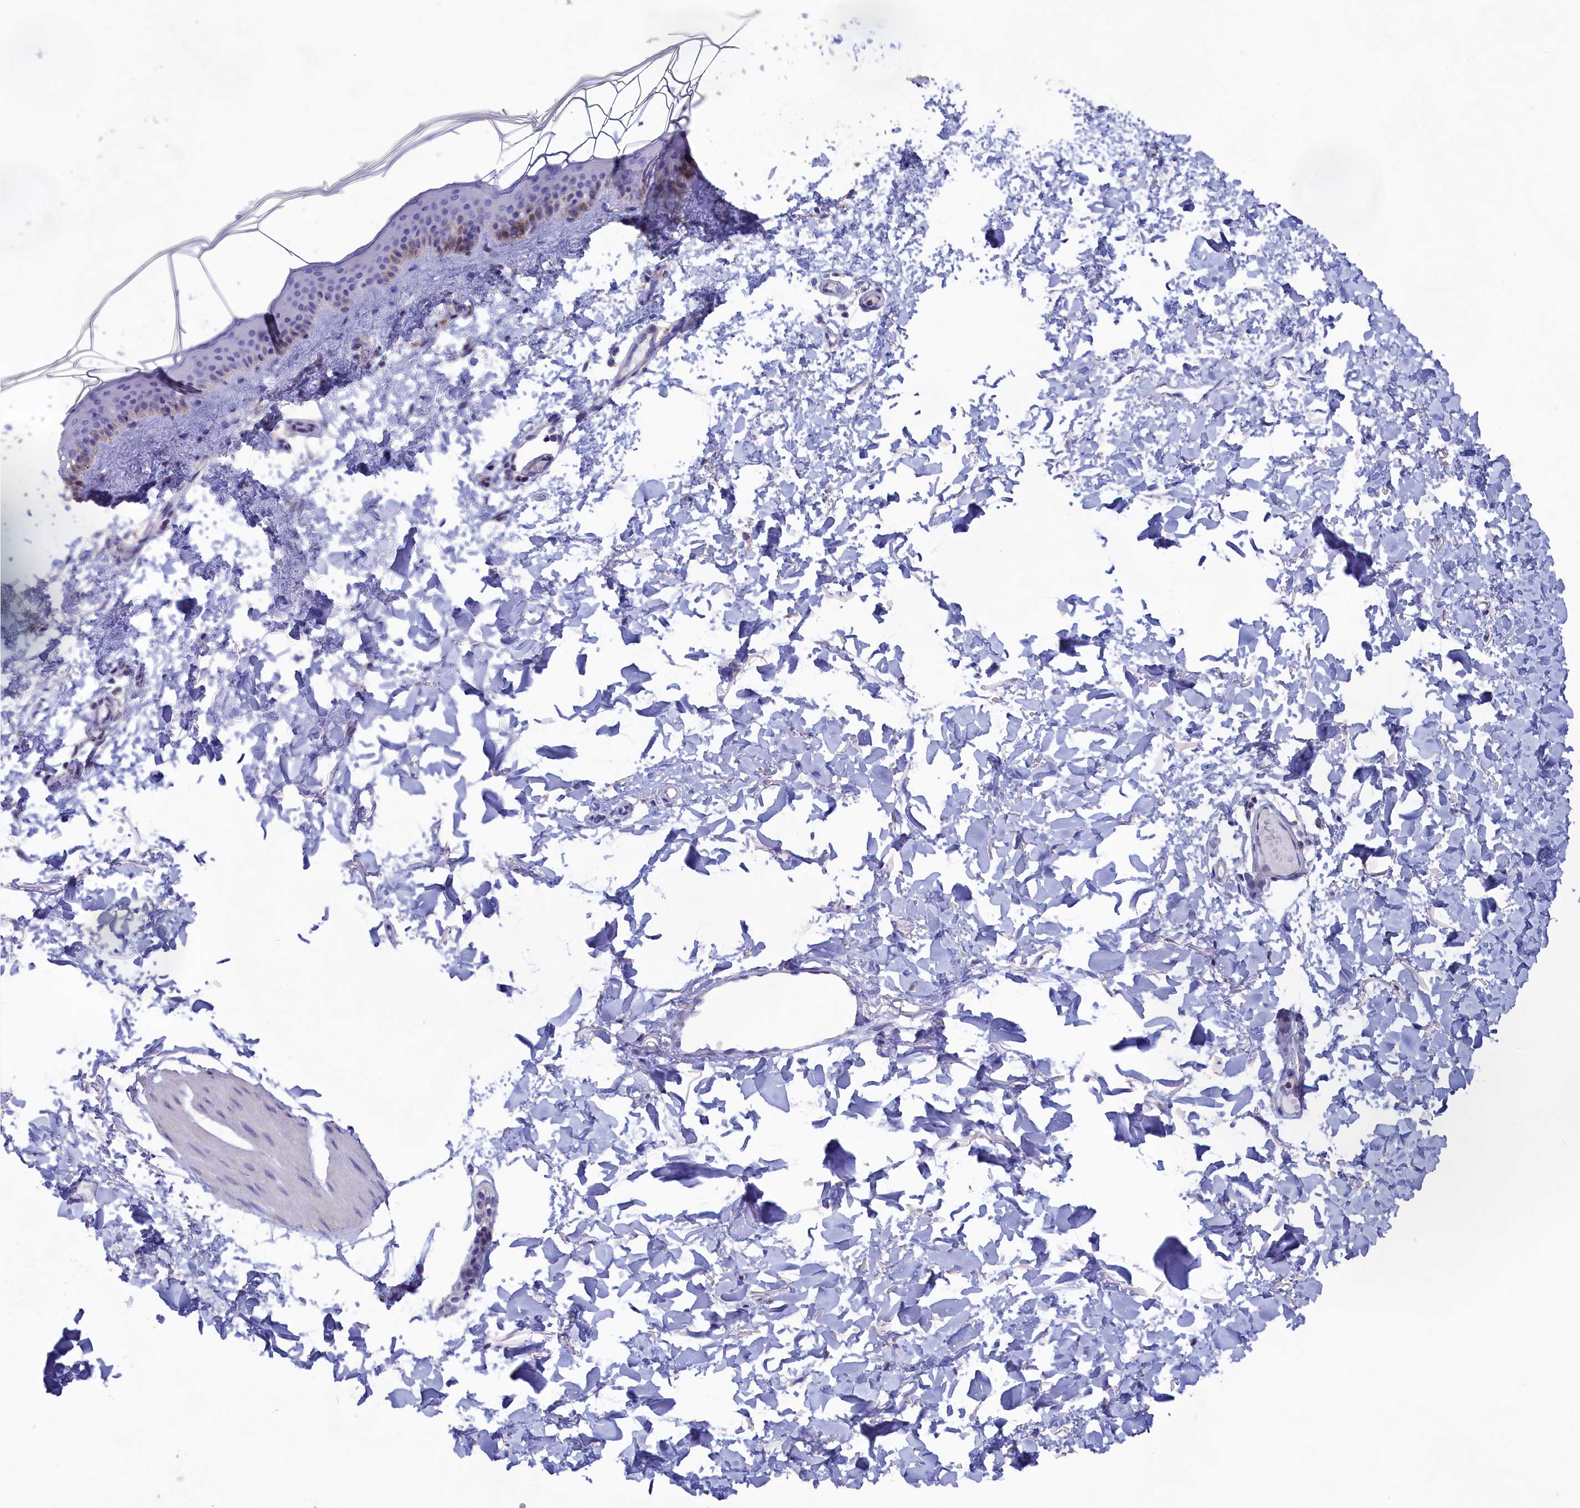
{"staining": {"intensity": "negative", "quantity": "none", "location": "none"}, "tissue": "skin", "cell_type": "Fibroblasts", "image_type": "normal", "snomed": [{"axis": "morphology", "description": "Normal tissue, NOS"}, {"axis": "topography", "description": "Skin"}], "caption": "A micrograph of skin stained for a protein displays no brown staining in fibroblasts. Brightfield microscopy of immunohistochemistry stained with DAB (3,3'-diaminobenzidine) (brown) and hematoxylin (blue), captured at high magnification.", "gene": "PRDM12", "patient": {"sex": "female", "age": 58}}